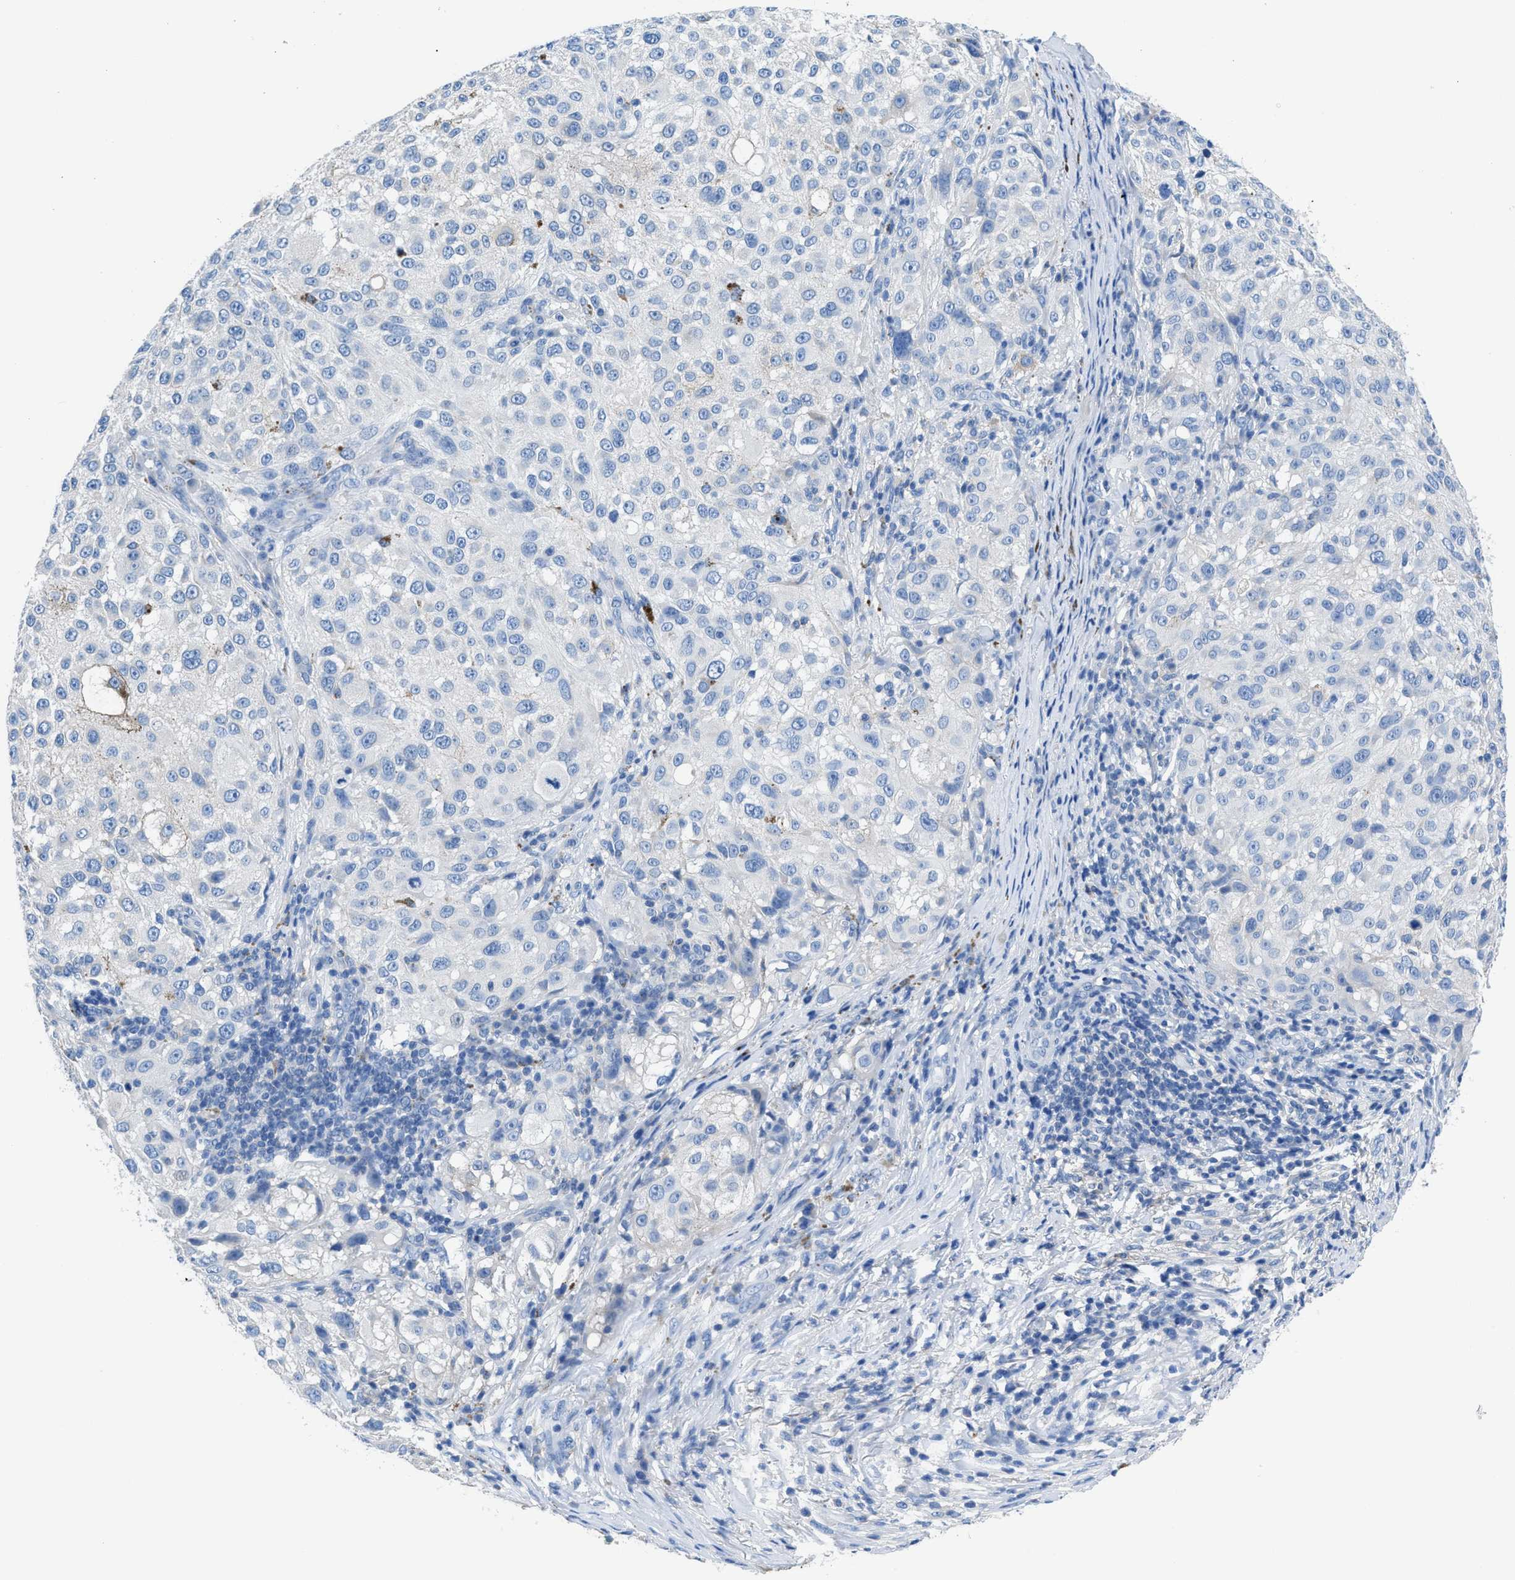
{"staining": {"intensity": "negative", "quantity": "none", "location": "none"}, "tissue": "melanoma", "cell_type": "Tumor cells", "image_type": "cancer", "snomed": [{"axis": "morphology", "description": "Necrosis, NOS"}, {"axis": "morphology", "description": "Malignant melanoma, NOS"}, {"axis": "topography", "description": "Skin"}], "caption": "Melanoma stained for a protein using immunohistochemistry reveals no expression tumor cells.", "gene": "NEB", "patient": {"sex": "female", "age": 87}}